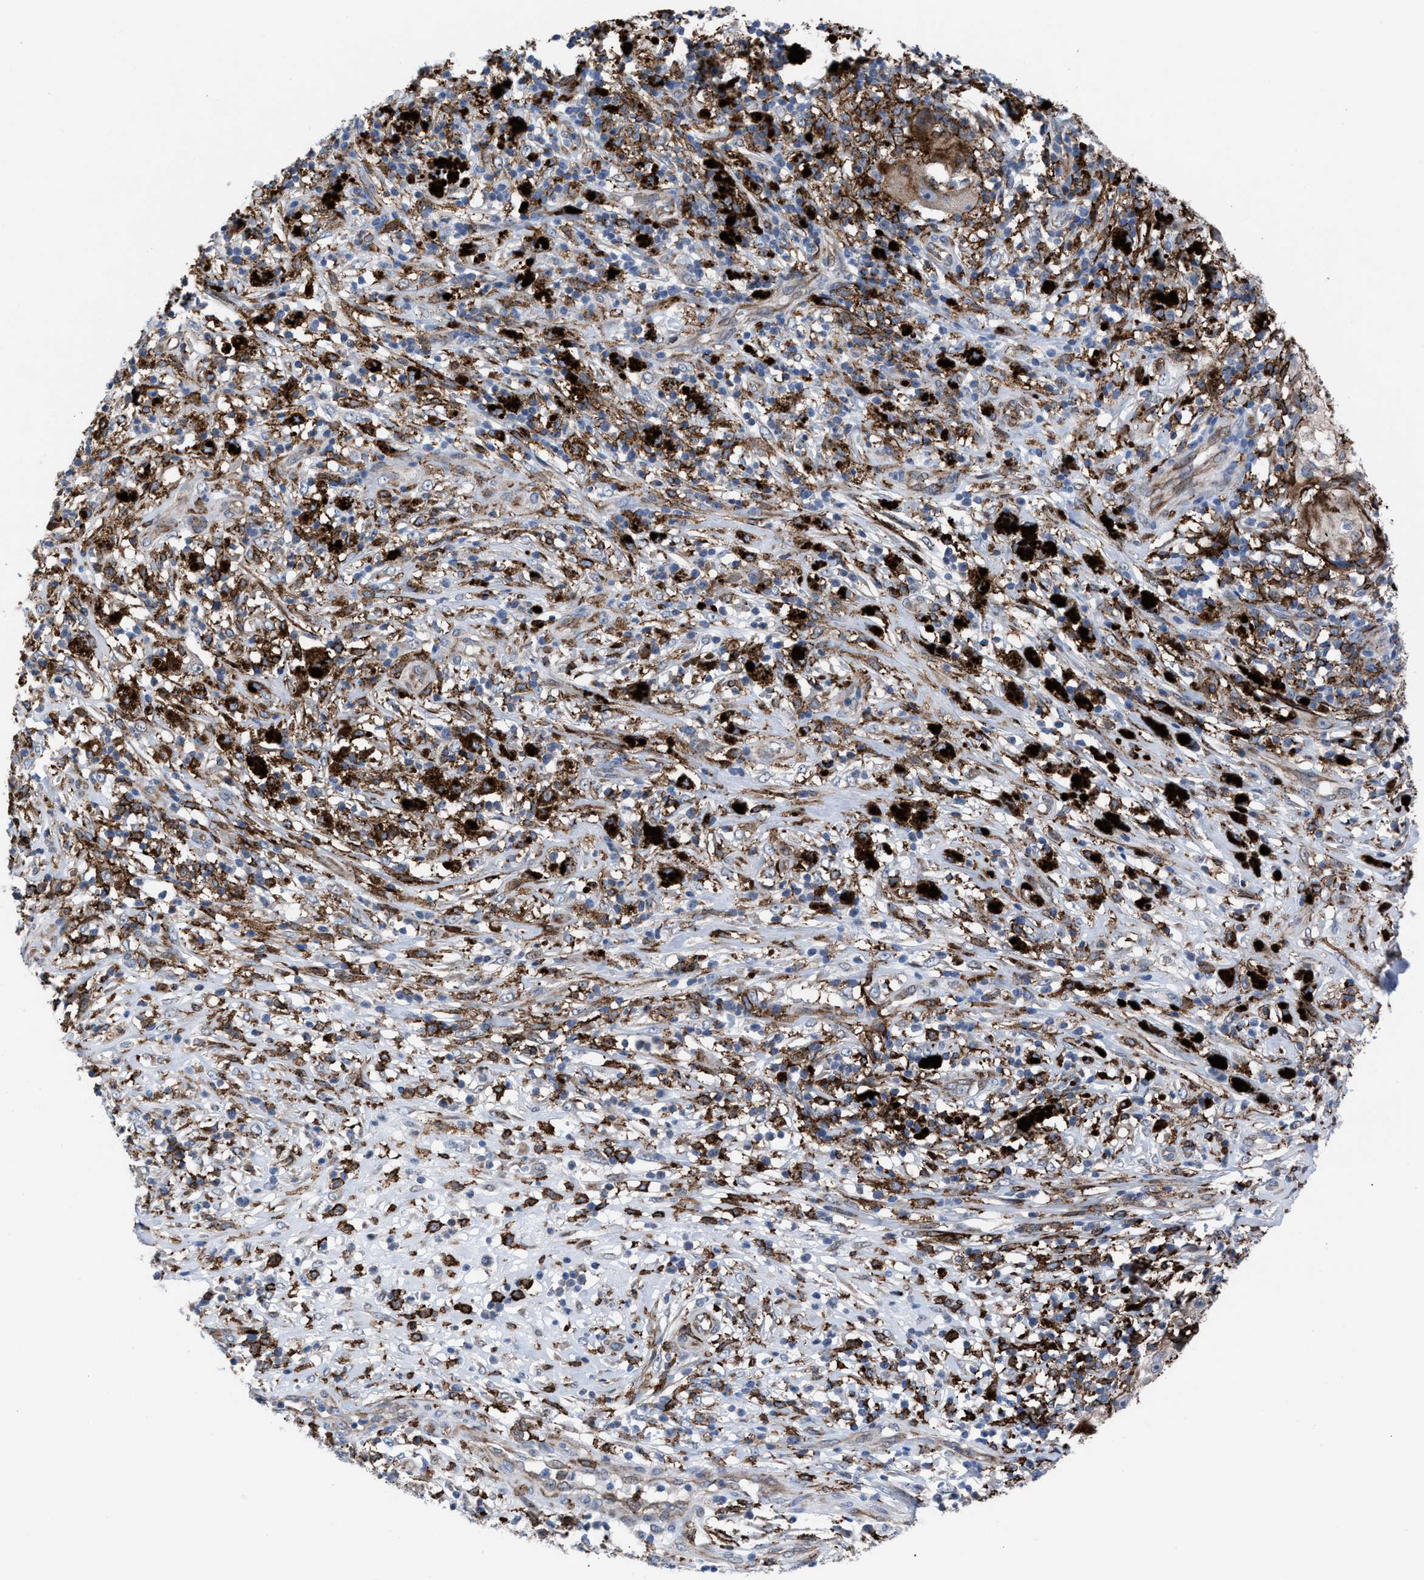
{"staining": {"intensity": "strong", "quantity": "<25%", "location": "cytoplasmic/membranous,nuclear"}, "tissue": "melanoma", "cell_type": "Tumor cells", "image_type": "cancer", "snomed": [{"axis": "morphology", "description": "Necrosis, NOS"}, {"axis": "morphology", "description": "Malignant melanoma, NOS"}, {"axis": "topography", "description": "Skin"}], "caption": "Immunohistochemical staining of human malignant melanoma demonstrates strong cytoplasmic/membranous and nuclear protein expression in about <25% of tumor cells.", "gene": "SLC47A1", "patient": {"sex": "female", "age": 87}}